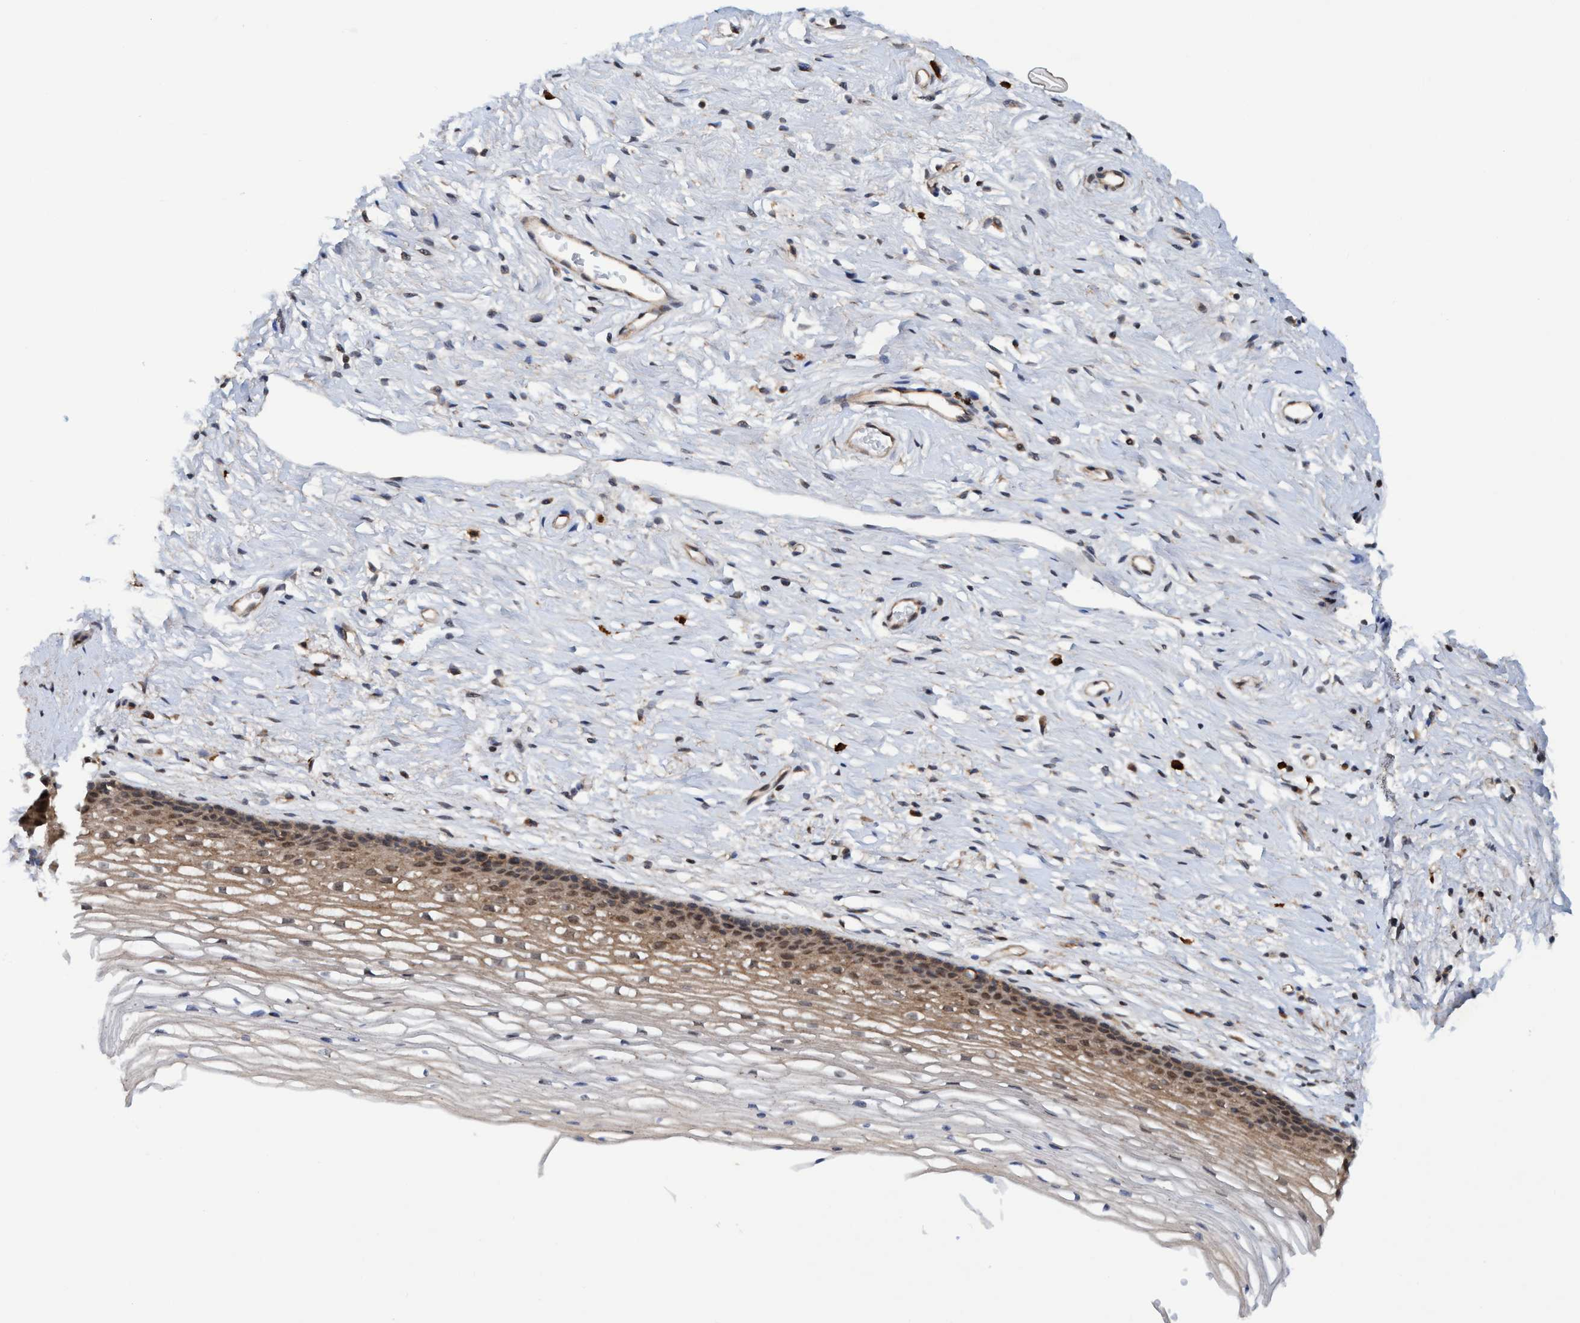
{"staining": {"intensity": "negative", "quantity": "none", "location": "none"}, "tissue": "cervix", "cell_type": "Glandular cells", "image_type": "normal", "snomed": [{"axis": "morphology", "description": "Normal tissue, NOS"}, {"axis": "topography", "description": "Cervix"}], "caption": "Immunohistochemical staining of unremarkable cervix displays no significant positivity in glandular cells. (Immunohistochemistry (ihc), brightfield microscopy, high magnification).", "gene": "TRIM65", "patient": {"sex": "female", "age": 77}}